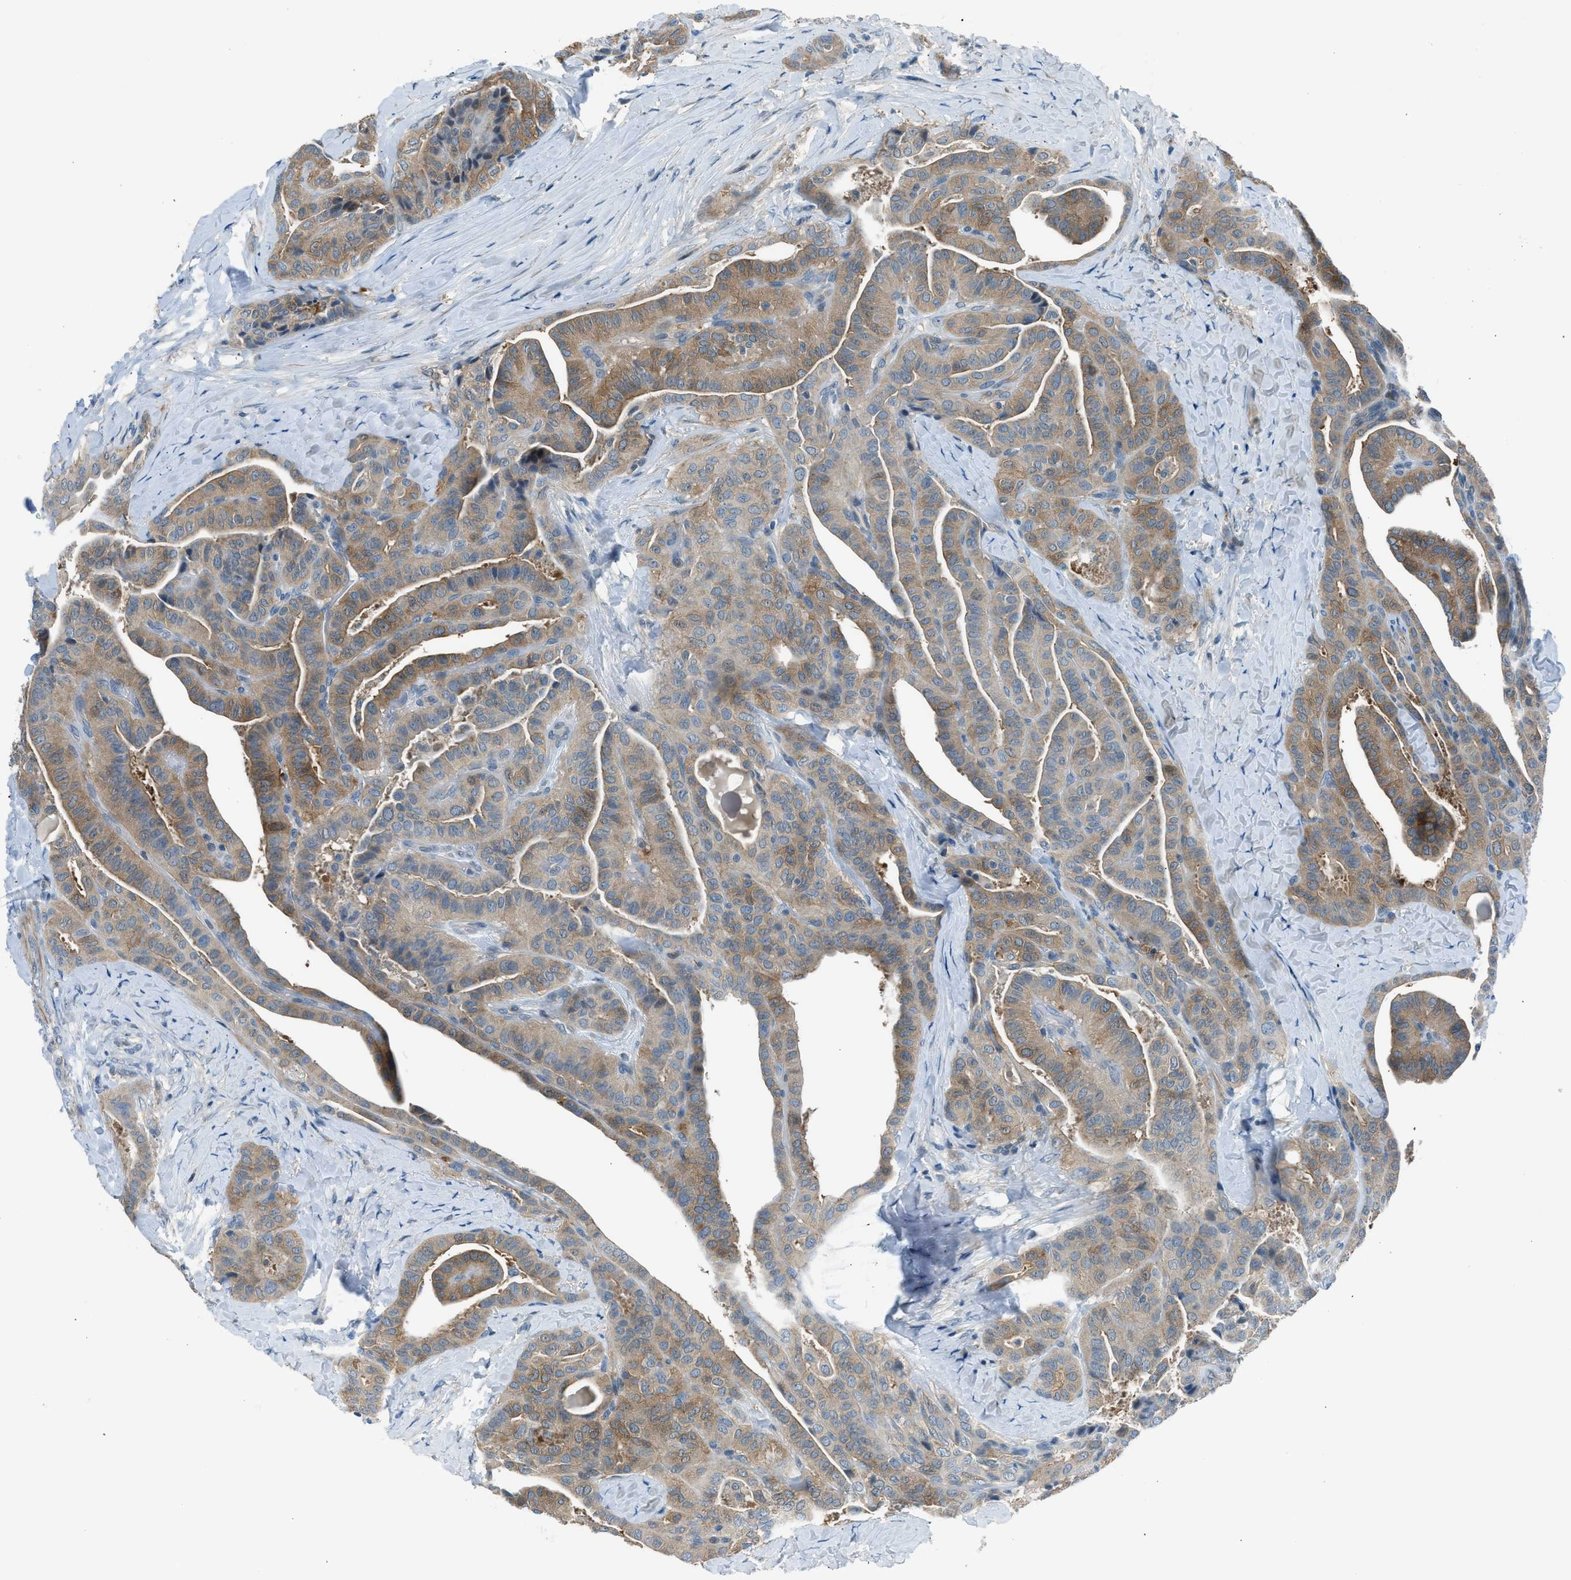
{"staining": {"intensity": "moderate", "quantity": ">75%", "location": "cytoplasmic/membranous"}, "tissue": "thyroid cancer", "cell_type": "Tumor cells", "image_type": "cancer", "snomed": [{"axis": "morphology", "description": "Papillary adenocarcinoma, NOS"}, {"axis": "topography", "description": "Thyroid gland"}], "caption": "Immunohistochemical staining of papillary adenocarcinoma (thyroid) exhibits medium levels of moderate cytoplasmic/membranous staining in approximately >75% of tumor cells.", "gene": "LMLN", "patient": {"sex": "male", "age": 77}}